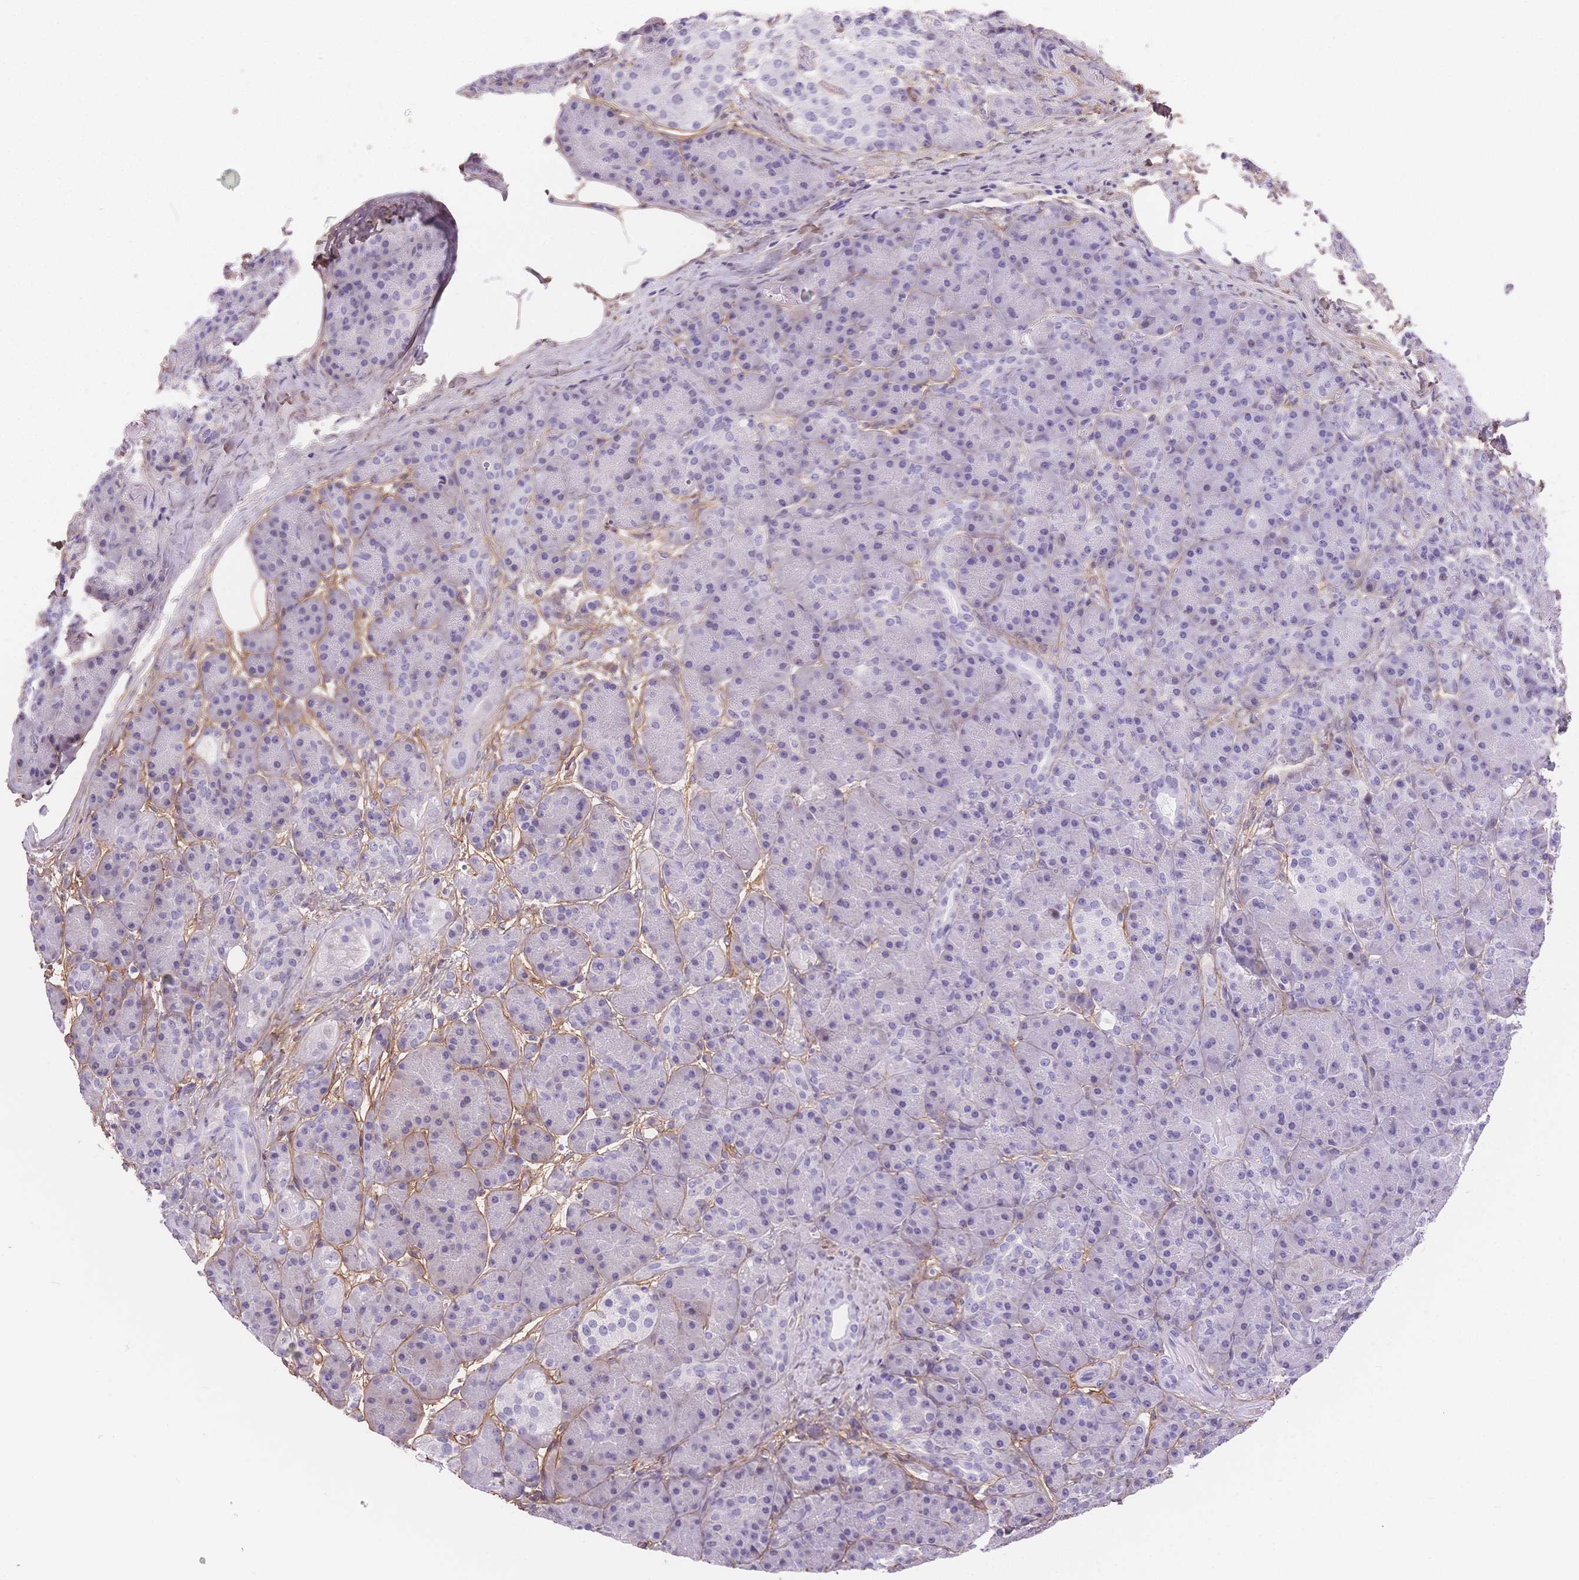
{"staining": {"intensity": "negative", "quantity": "none", "location": "none"}, "tissue": "pancreas", "cell_type": "Exocrine glandular cells", "image_type": "normal", "snomed": [{"axis": "morphology", "description": "Normal tissue, NOS"}, {"axis": "topography", "description": "Pancreas"}], "caption": "Immunohistochemistry (IHC) micrograph of unremarkable pancreas: human pancreas stained with DAB displays no significant protein positivity in exocrine glandular cells. (DAB immunohistochemistry (IHC), high magnification).", "gene": "PDZD2", "patient": {"sex": "male", "age": 57}}